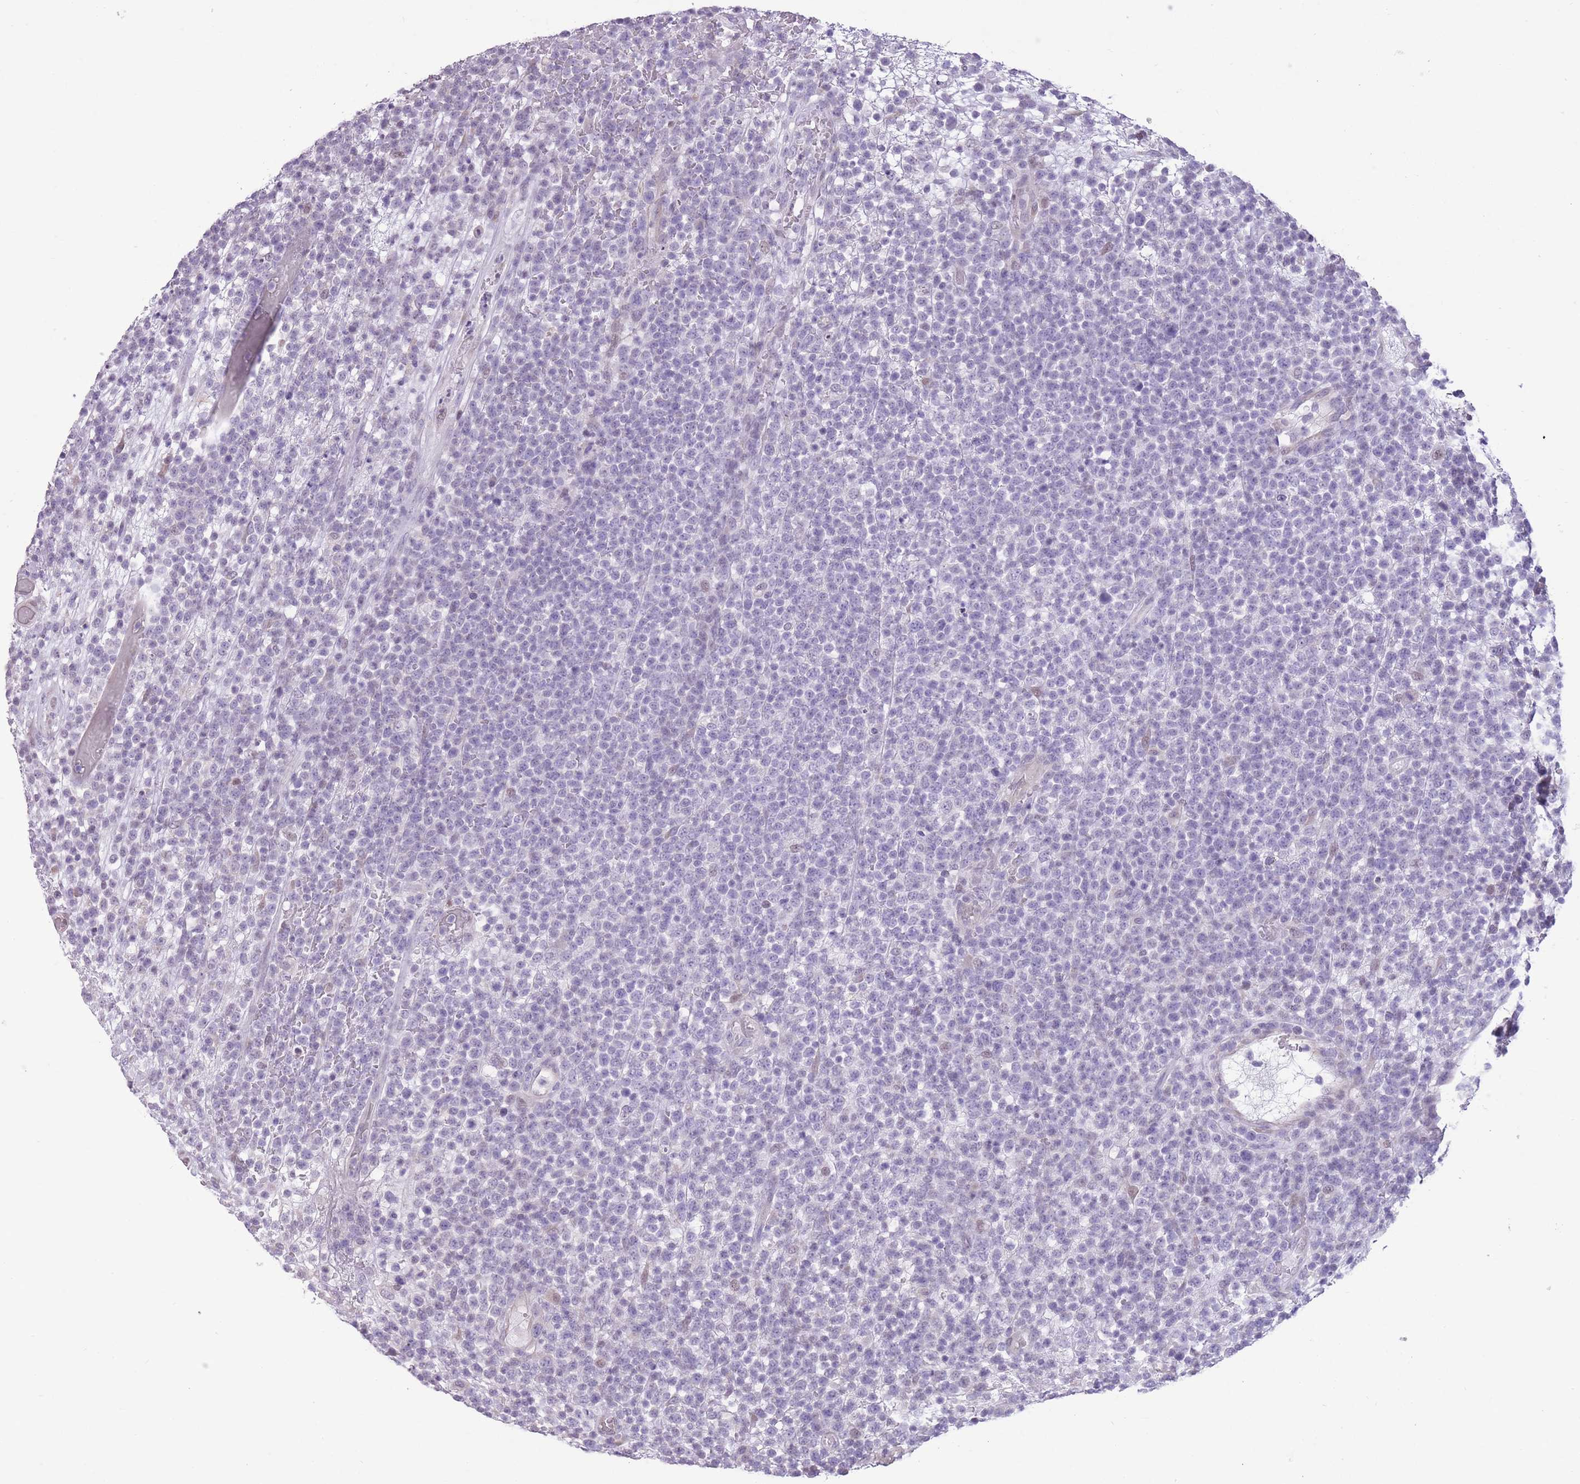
{"staining": {"intensity": "negative", "quantity": "none", "location": "none"}, "tissue": "lymphoma", "cell_type": "Tumor cells", "image_type": "cancer", "snomed": [{"axis": "morphology", "description": "Malignant lymphoma, non-Hodgkin's type, High grade"}, {"axis": "topography", "description": "Colon"}], "caption": "The IHC photomicrograph has no significant staining in tumor cells of lymphoma tissue.", "gene": "WDR70", "patient": {"sex": "female", "age": 53}}